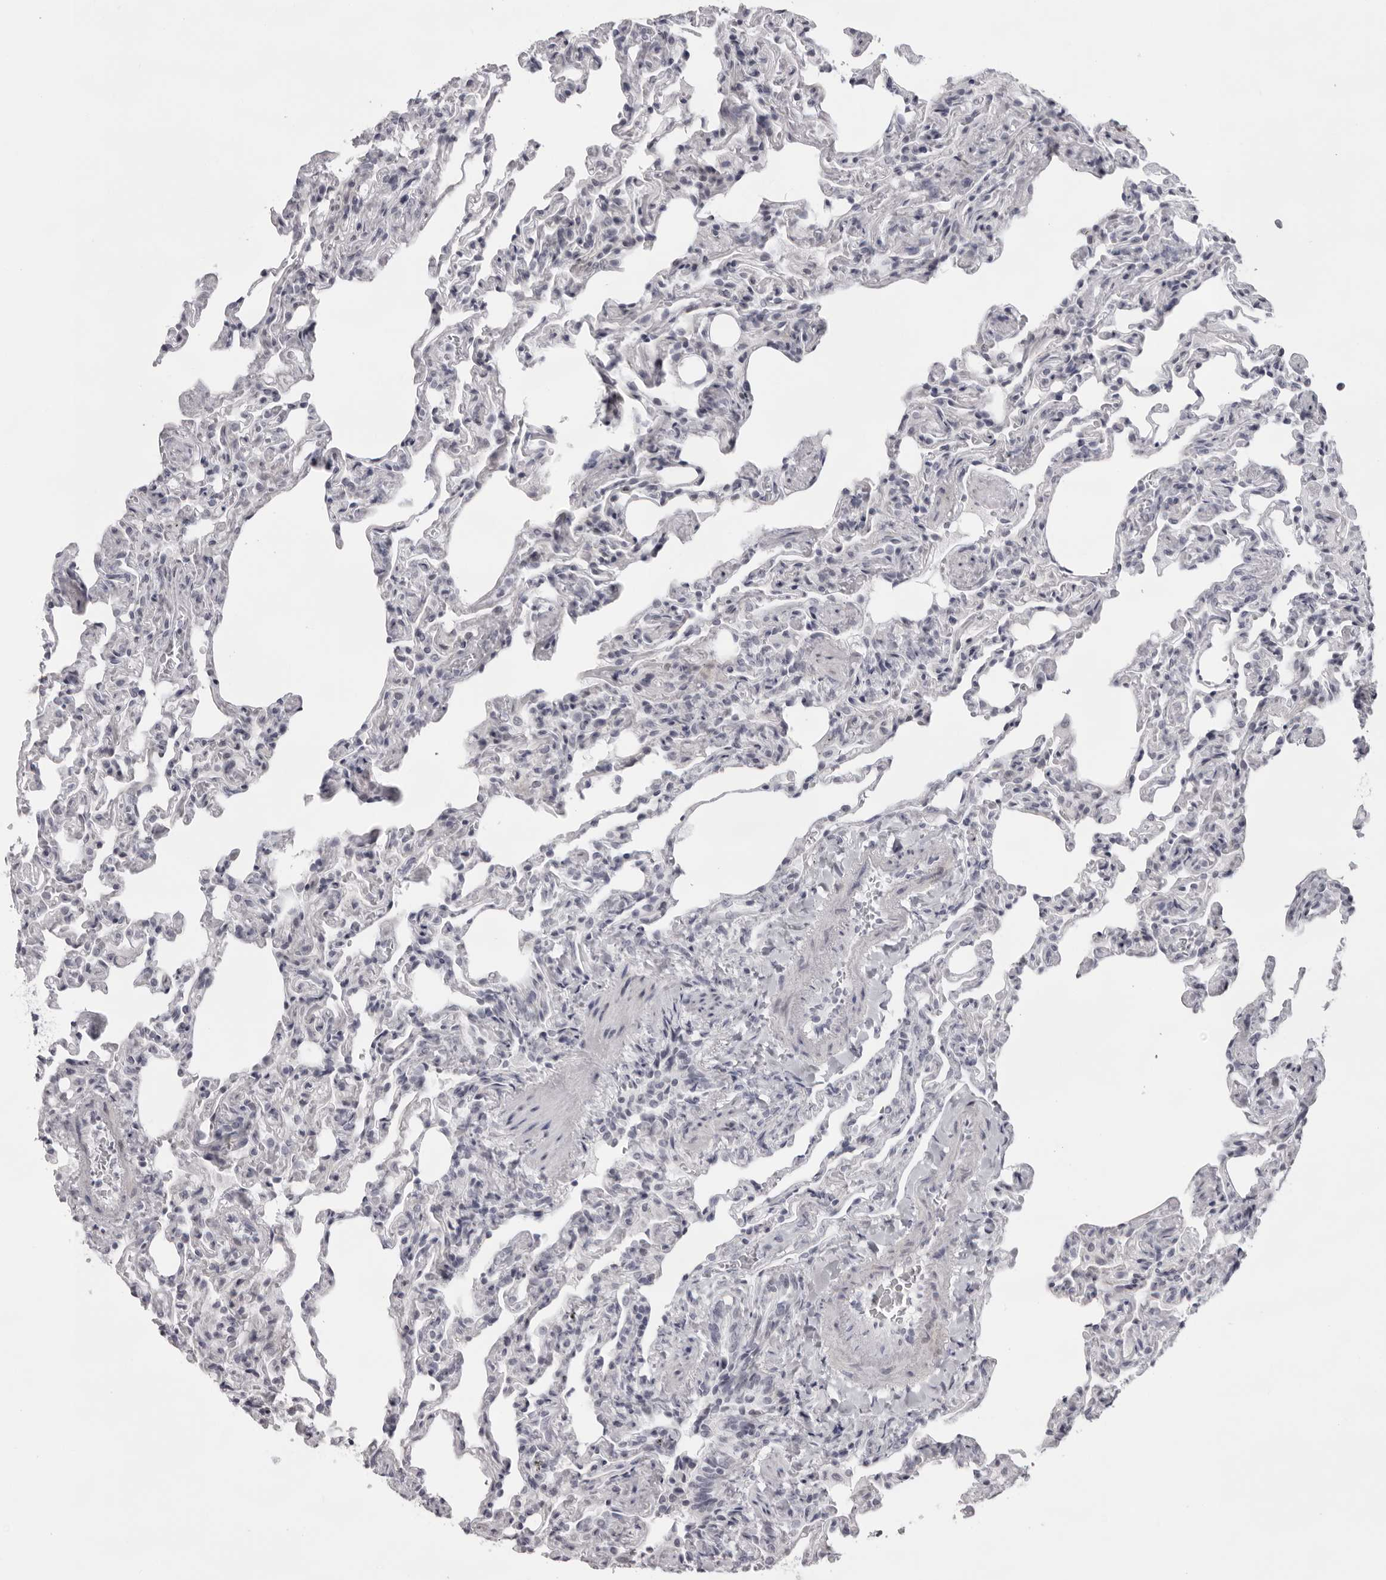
{"staining": {"intensity": "negative", "quantity": "none", "location": "none"}, "tissue": "lung", "cell_type": "Alveolar cells", "image_type": "normal", "snomed": [{"axis": "morphology", "description": "Normal tissue, NOS"}, {"axis": "topography", "description": "Lung"}], "caption": "This histopathology image is of unremarkable lung stained with IHC to label a protein in brown with the nuclei are counter-stained blue. There is no positivity in alveolar cells.", "gene": "NUDT18", "patient": {"sex": "male", "age": 20}}